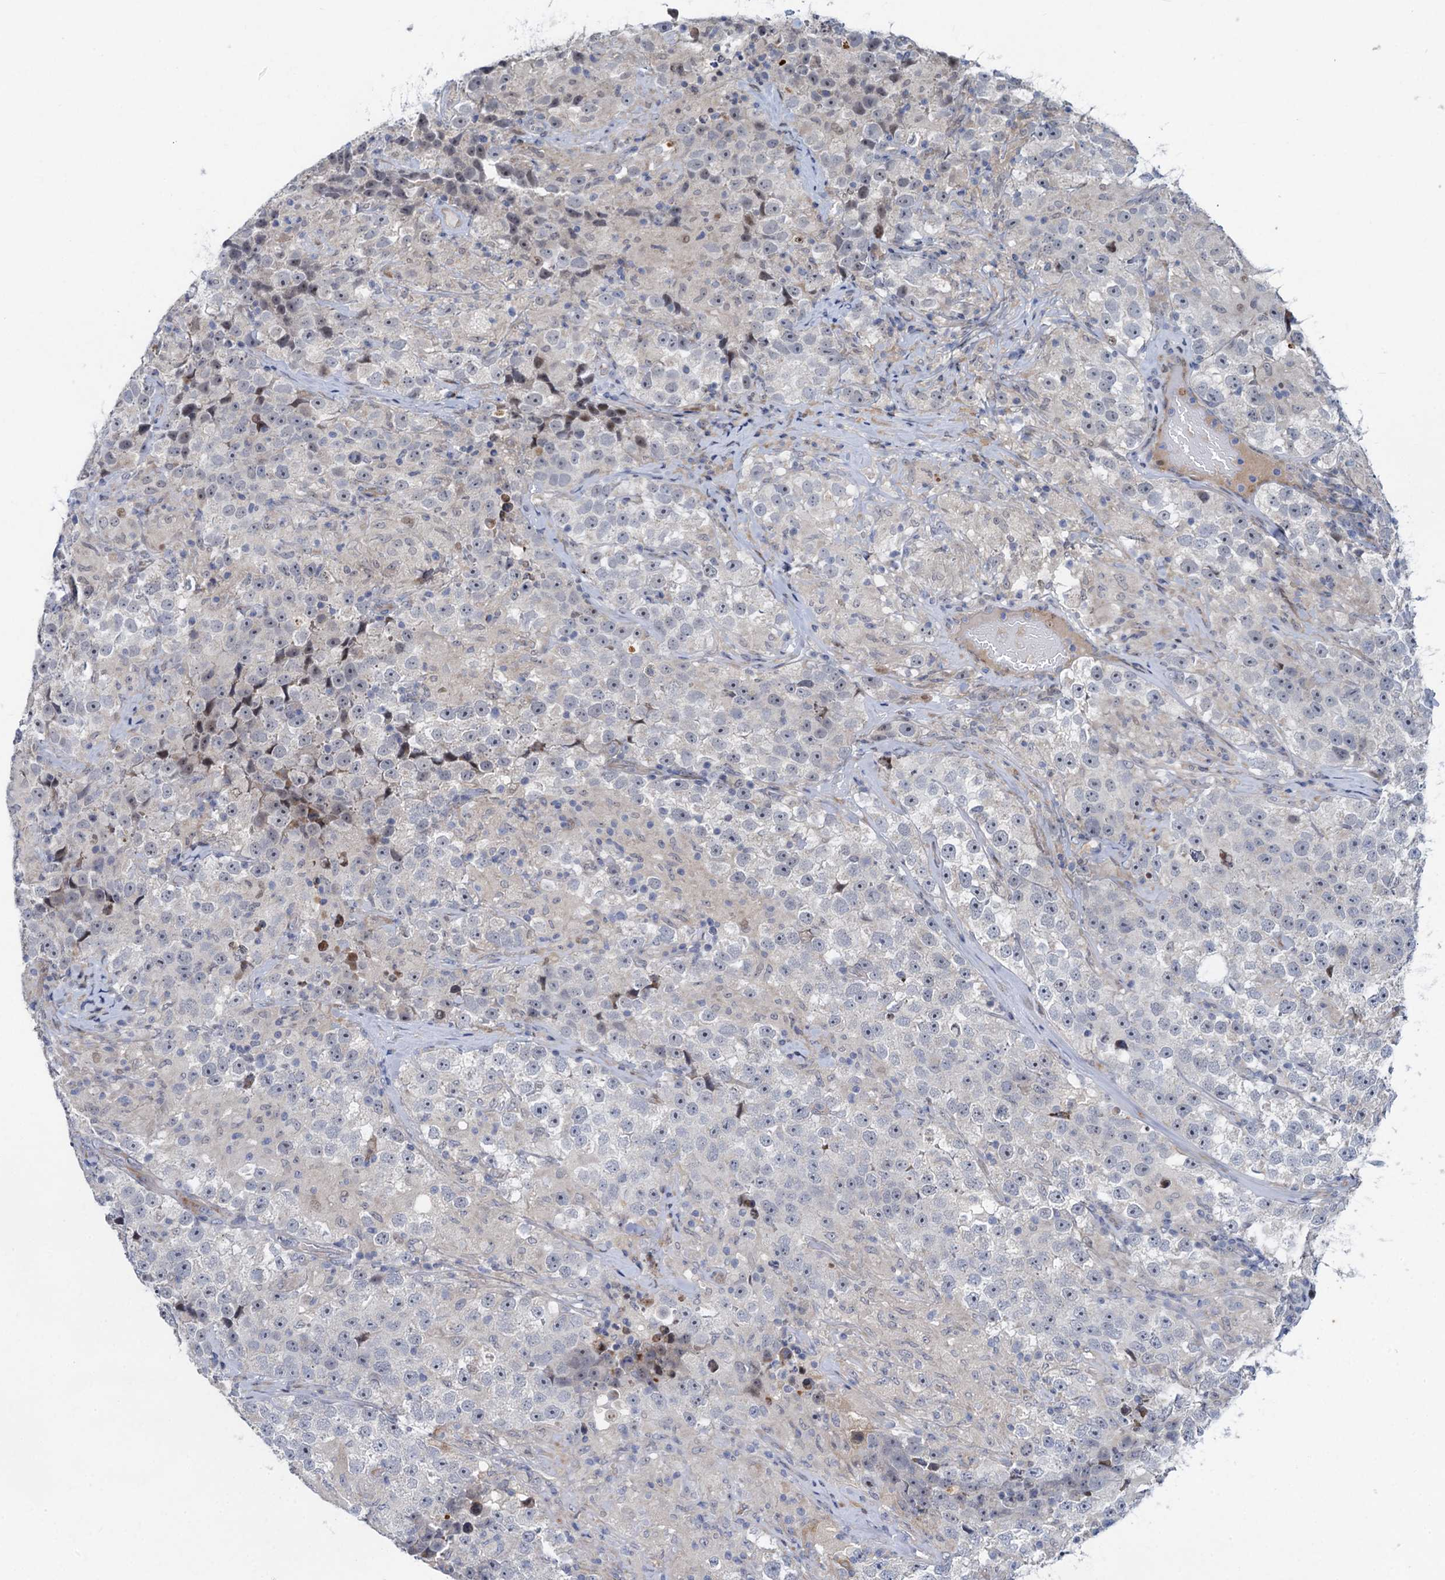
{"staining": {"intensity": "negative", "quantity": "none", "location": "none"}, "tissue": "testis cancer", "cell_type": "Tumor cells", "image_type": "cancer", "snomed": [{"axis": "morphology", "description": "Seminoma, NOS"}, {"axis": "topography", "description": "Testis"}], "caption": "Seminoma (testis) was stained to show a protein in brown. There is no significant expression in tumor cells. (Stains: DAB immunohistochemistry with hematoxylin counter stain, Microscopy: brightfield microscopy at high magnification).", "gene": "QPCTL", "patient": {"sex": "male", "age": 46}}